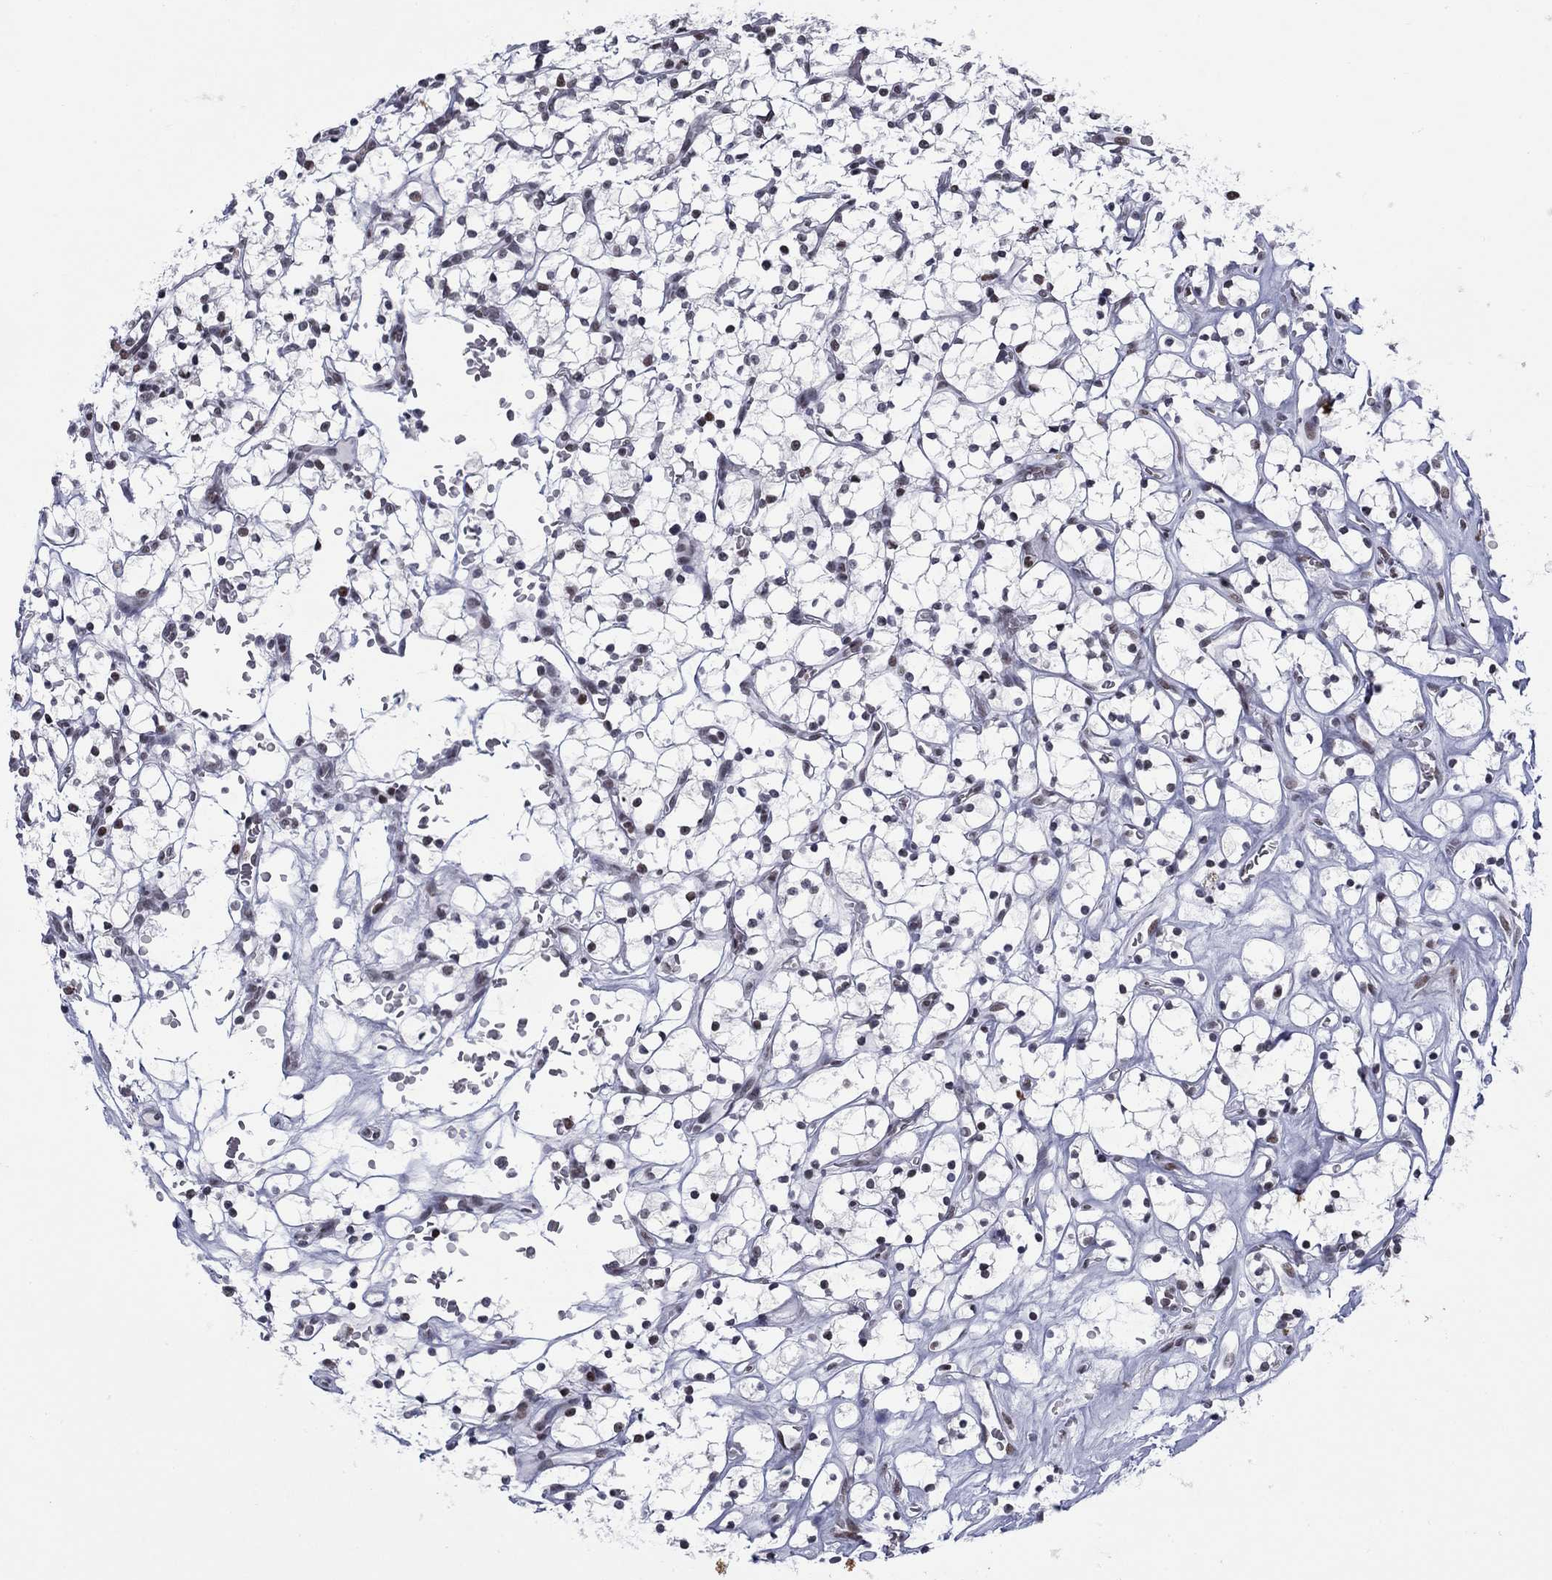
{"staining": {"intensity": "negative", "quantity": "none", "location": "none"}, "tissue": "renal cancer", "cell_type": "Tumor cells", "image_type": "cancer", "snomed": [{"axis": "morphology", "description": "Adenocarcinoma, NOS"}, {"axis": "topography", "description": "Kidney"}], "caption": "Micrograph shows no protein expression in tumor cells of renal adenocarcinoma tissue. The staining is performed using DAB brown chromogen with nuclei counter-stained in using hematoxylin.", "gene": "NPAS3", "patient": {"sex": "female", "age": 64}}